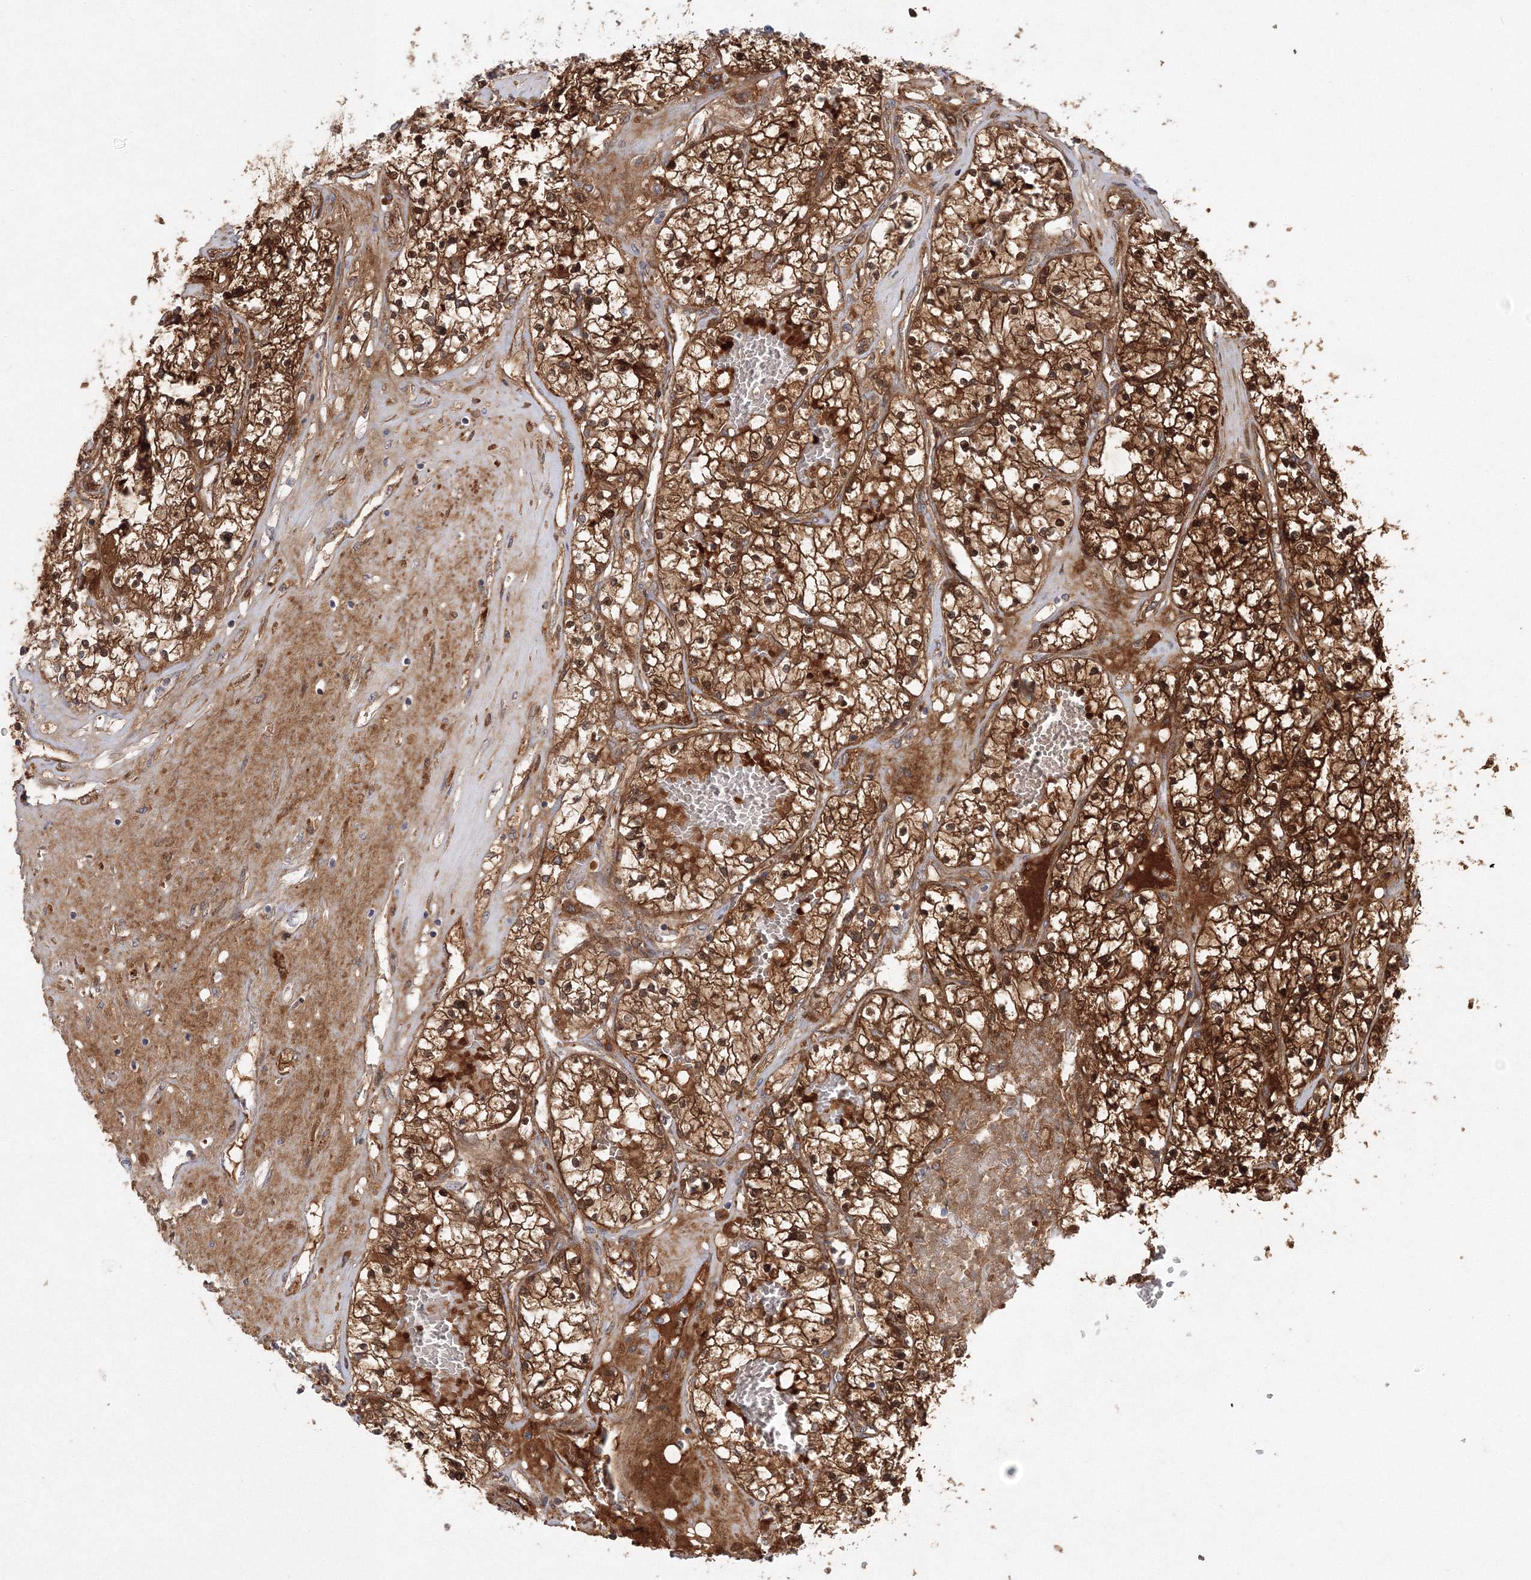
{"staining": {"intensity": "strong", "quantity": ">75%", "location": "cytoplasmic/membranous,nuclear"}, "tissue": "renal cancer", "cell_type": "Tumor cells", "image_type": "cancer", "snomed": [{"axis": "morphology", "description": "Normal tissue, NOS"}, {"axis": "morphology", "description": "Adenocarcinoma, NOS"}, {"axis": "topography", "description": "Kidney"}], "caption": "This is an image of immunohistochemistry staining of renal cancer (adenocarcinoma), which shows strong positivity in the cytoplasmic/membranous and nuclear of tumor cells.", "gene": "NPM3", "patient": {"sex": "male", "age": 68}}